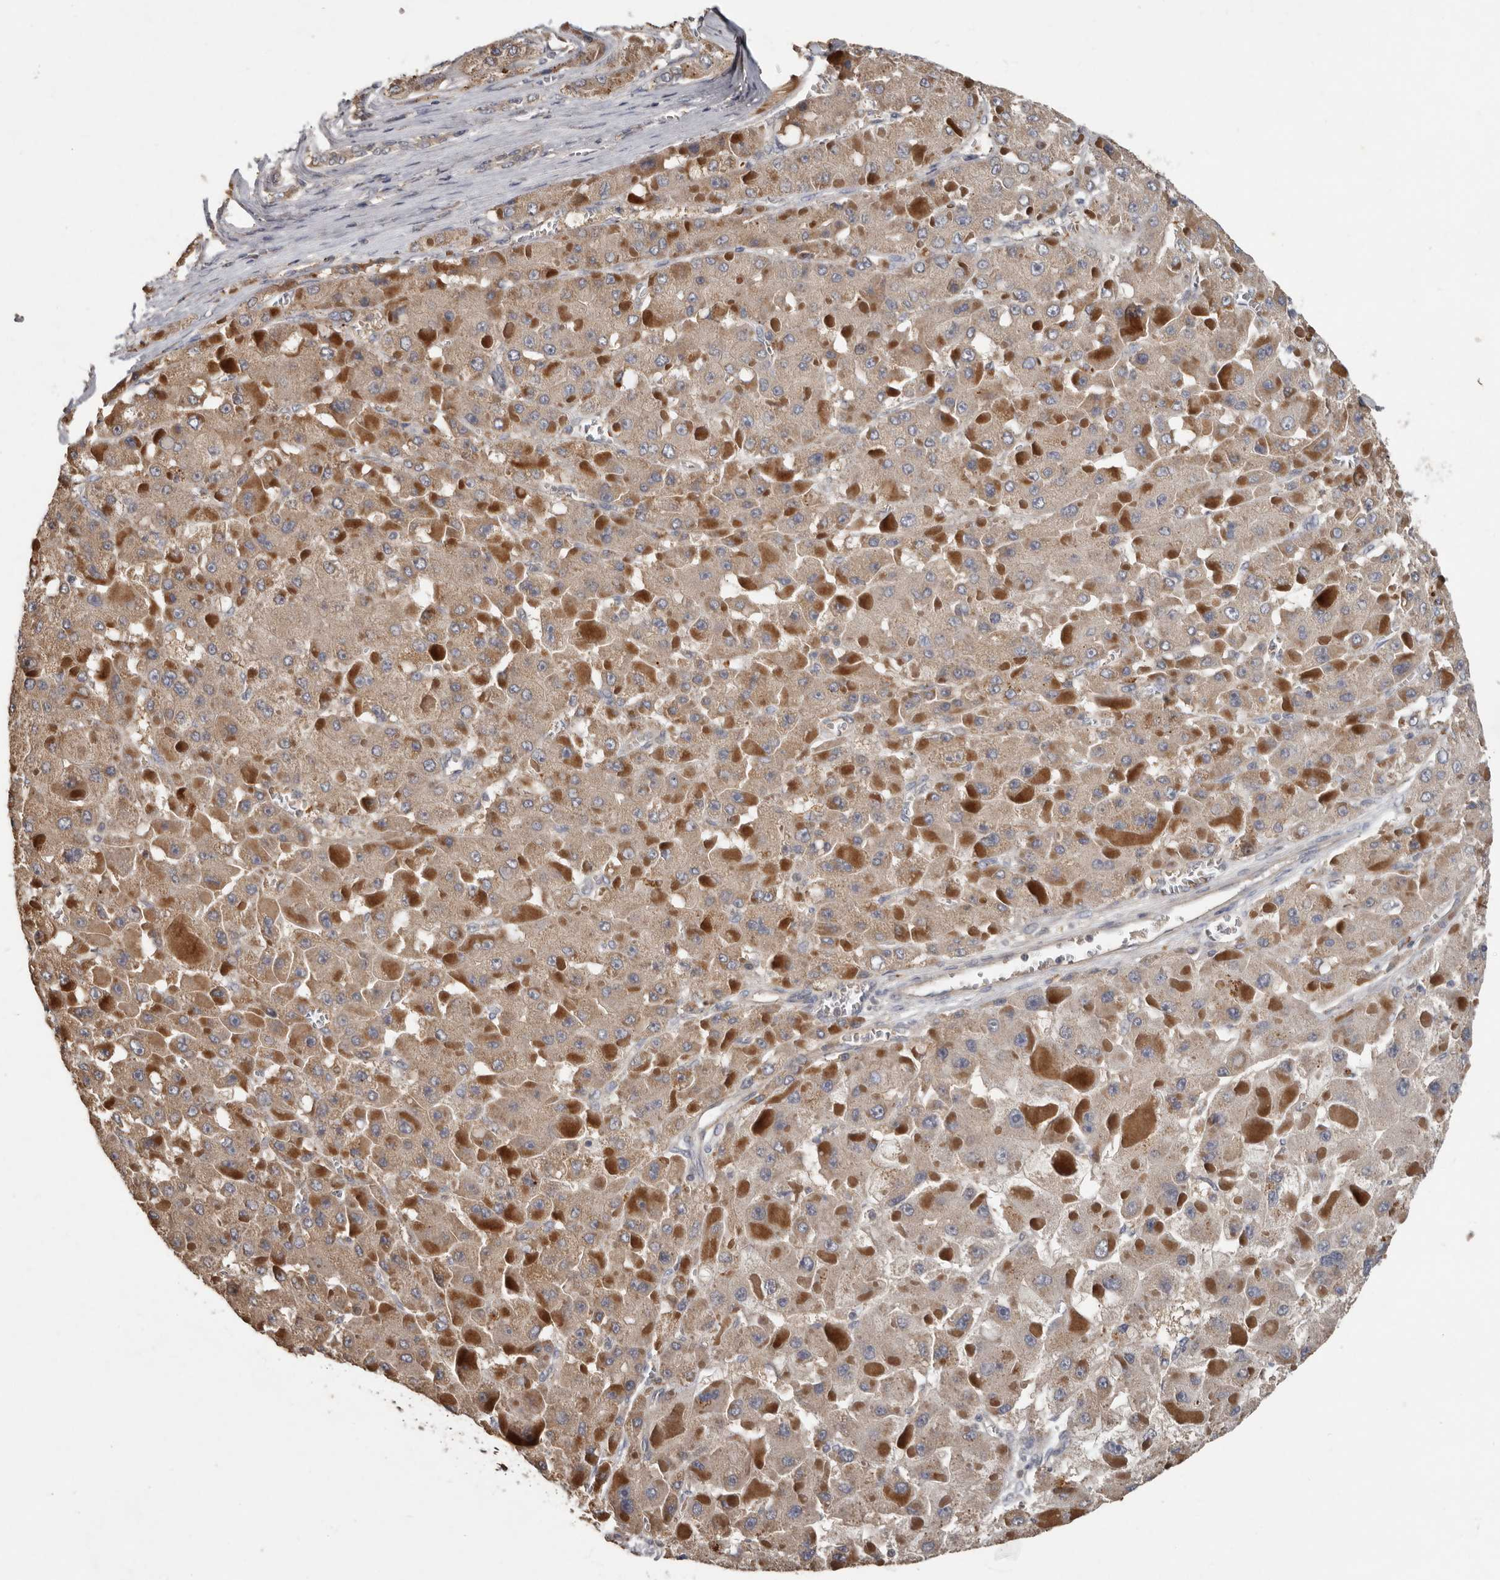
{"staining": {"intensity": "weak", "quantity": ">75%", "location": "cytoplasmic/membranous"}, "tissue": "liver cancer", "cell_type": "Tumor cells", "image_type": "cancer", "snomed": [{"axis": "morphology", "description": "Carcinoma, Hepatocellular, NOS"}, {"axis": "topography", "description": "Liver"}], "caption": "A low amount of weak cytoplasmic/membranous staining is appreciated in about >75% of tumor cells in liver cancer tissue.", "gene": "KIF26B", "patient": {"sex": "female", "age": 73}}